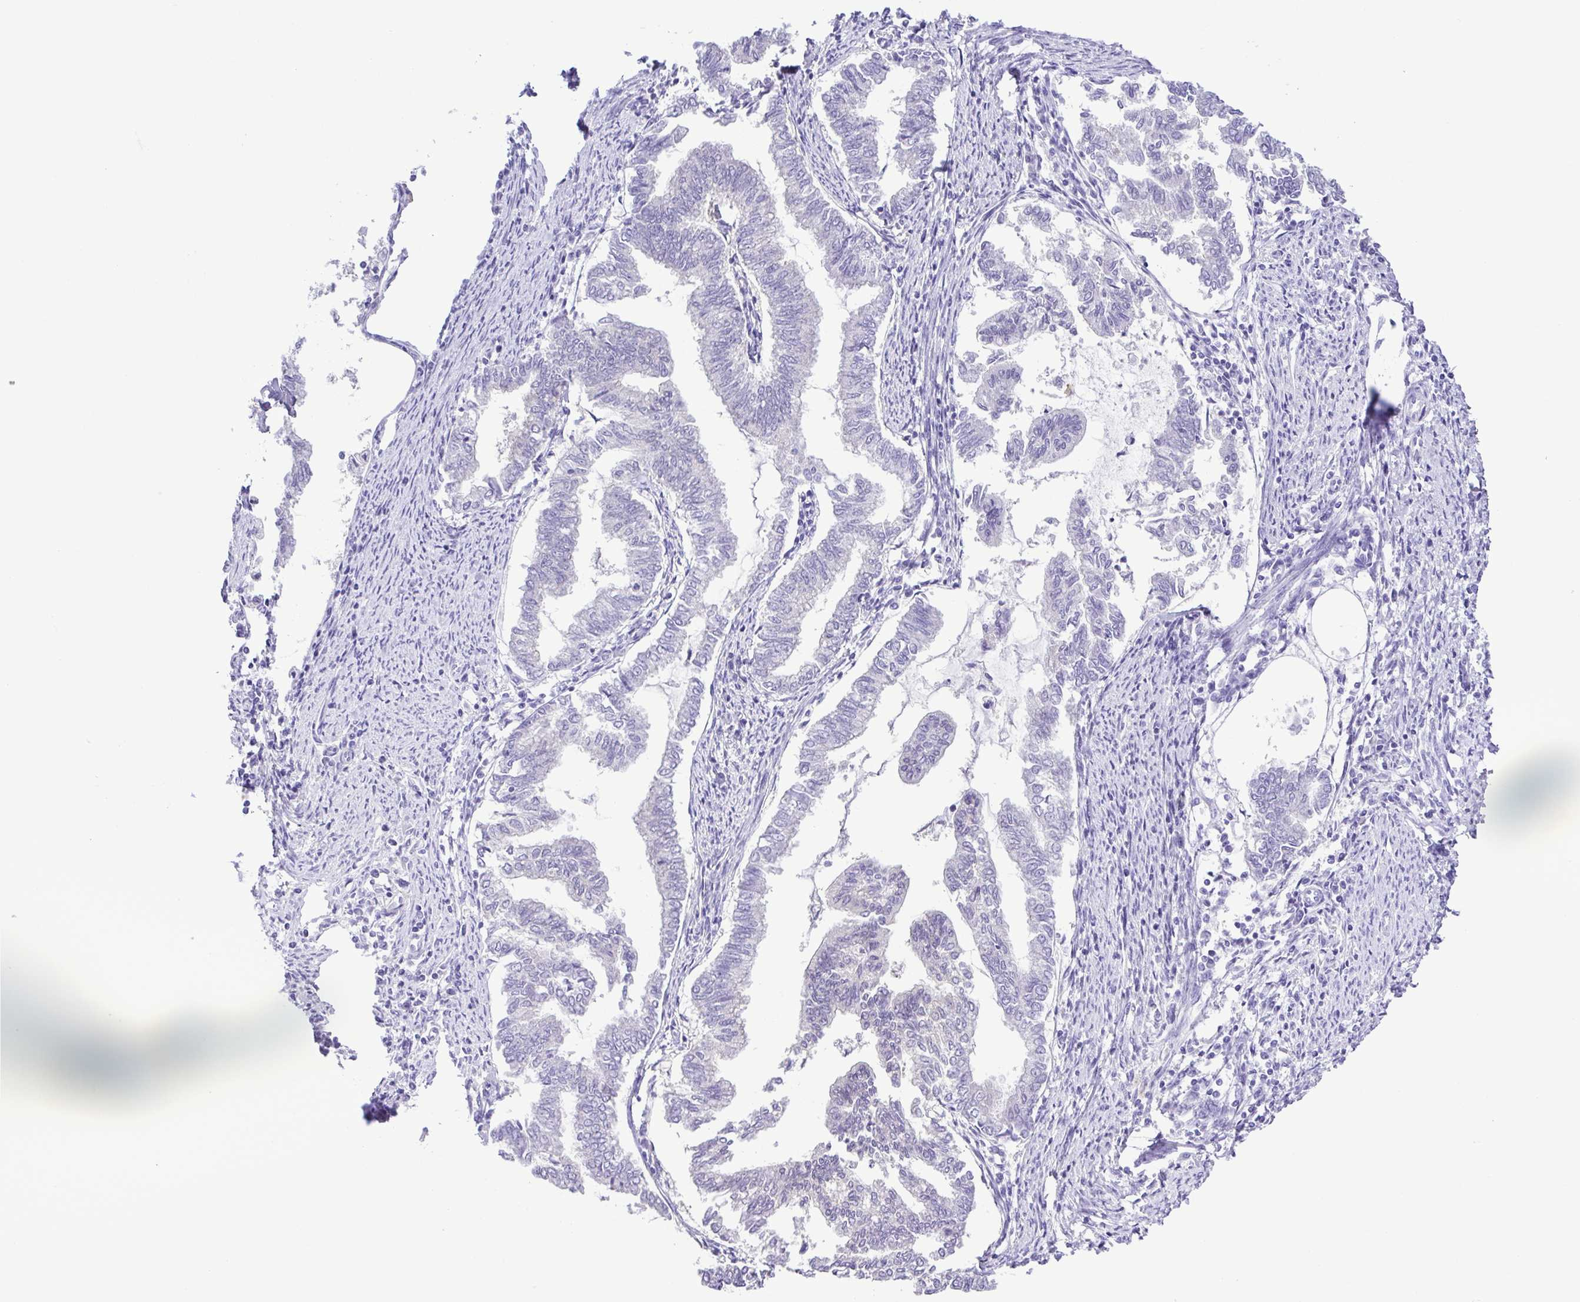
{"staining": {"intensity": "negative", "quantity": "none", "location": "none"}, "tissue": "endometrial cancer", "cell_type": "Tumor cells", "image_type": "cancer", "snomed": [{"axis": "morphology", "description": "Adenocarcinoma, NOS"}, {"axis": "topography", "description": "Endometrium"}], "caption": "Immunohistochemistry of endometrial adenocarcinoma displays no expression in tumor cells.", "gene": "SYT1", "patient": {"sex": "female", "age": 79}}